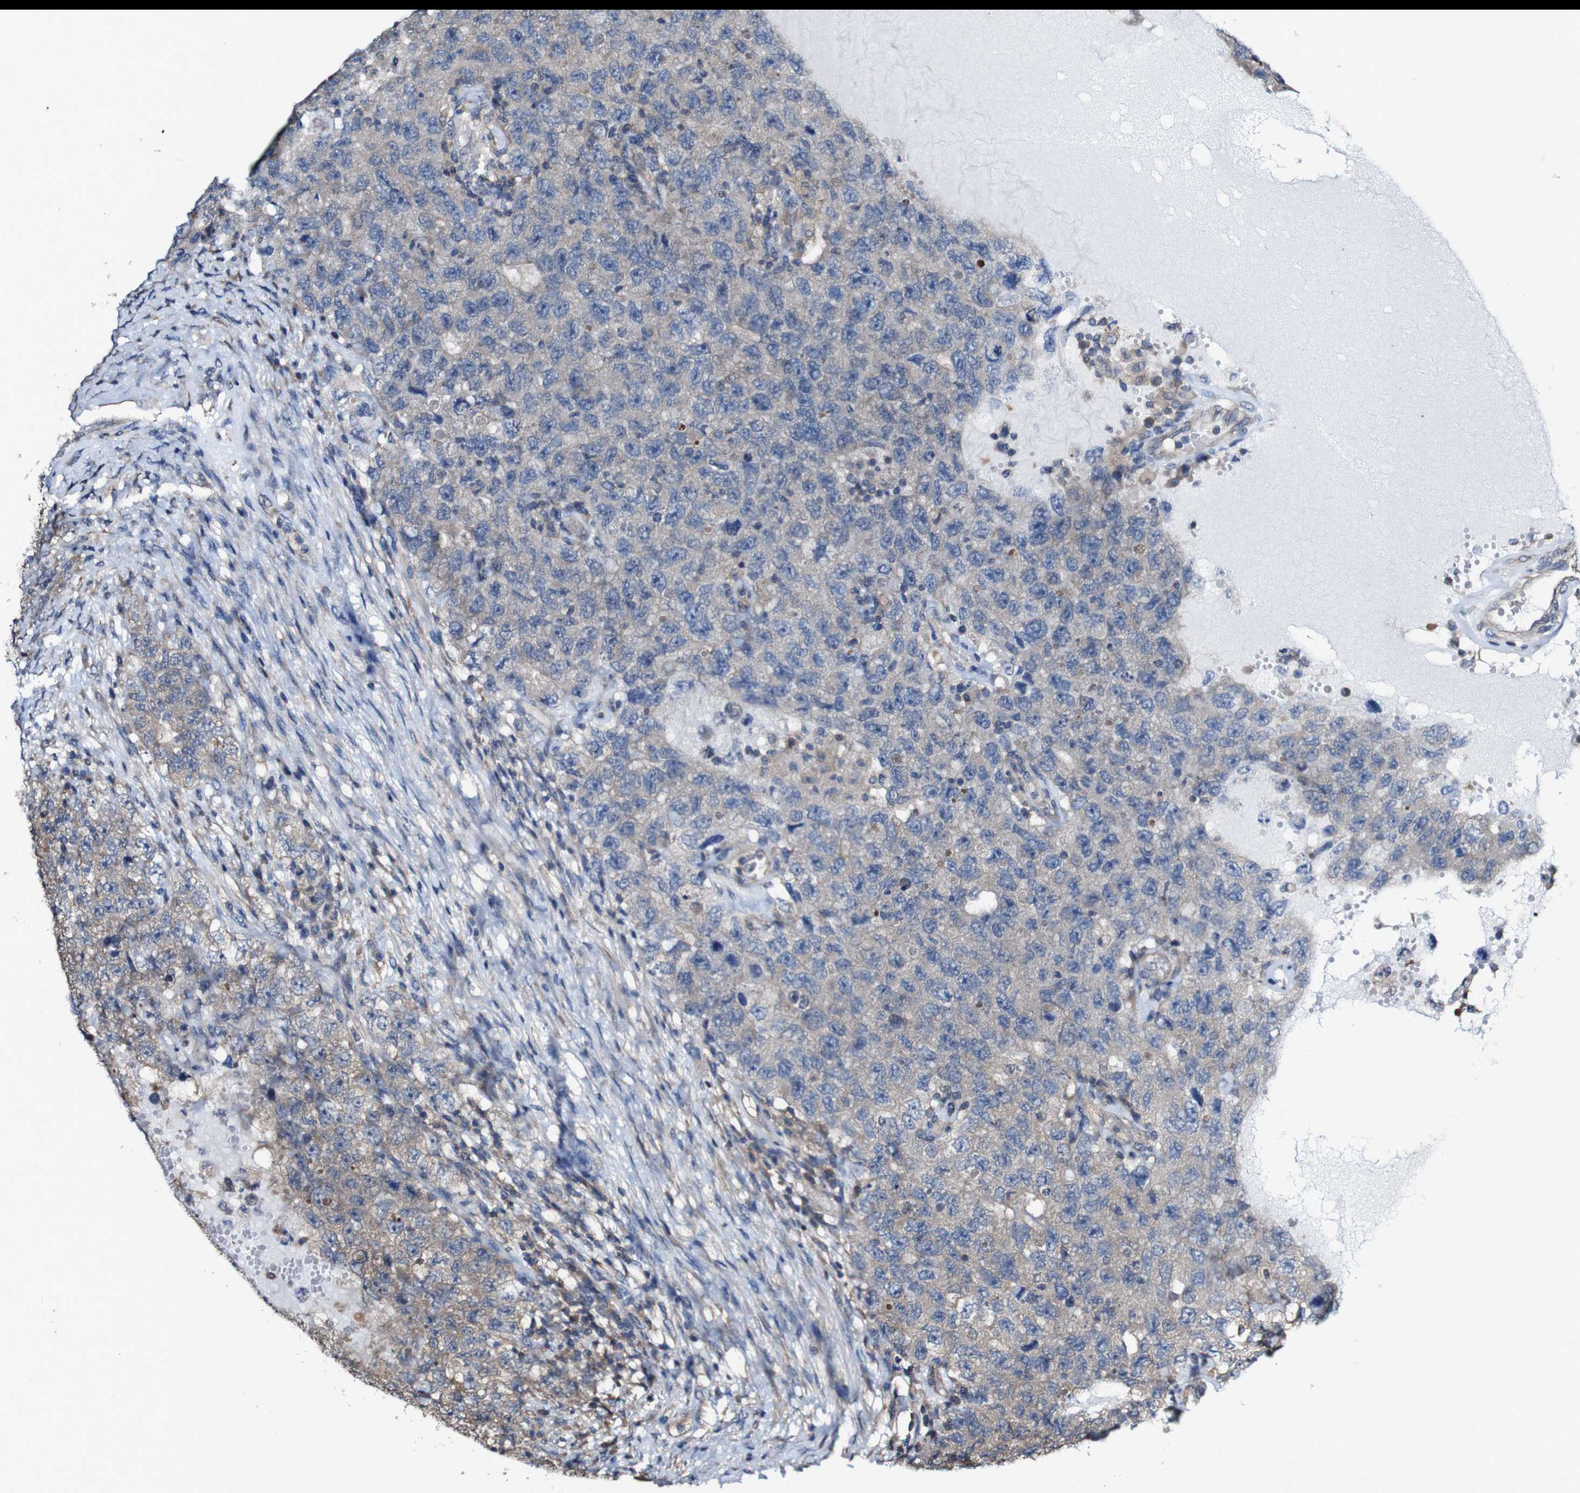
{"staining": {"intensity": "negative", "quantity": "none", "location": "none"}, "tissue": "testis cancer", "cell_type": "Tumor cells", "image_type": "cancer", "snomed": [{"axis": "morphology", "description": "Carcinoma, Embryonal, NOS"}, {"axis": "topography", "description": "Testis"}], "caption": "Micrograph shows no significant protein positivity in tumor cells of testis cancer (embryonal carcinoma). (DAB (3,3'-diaminobenzidine) immunohistochemistry (IHC), high magnification).", "gene": "PTPRR", "patient": {"sex": "male", "age": 26}}